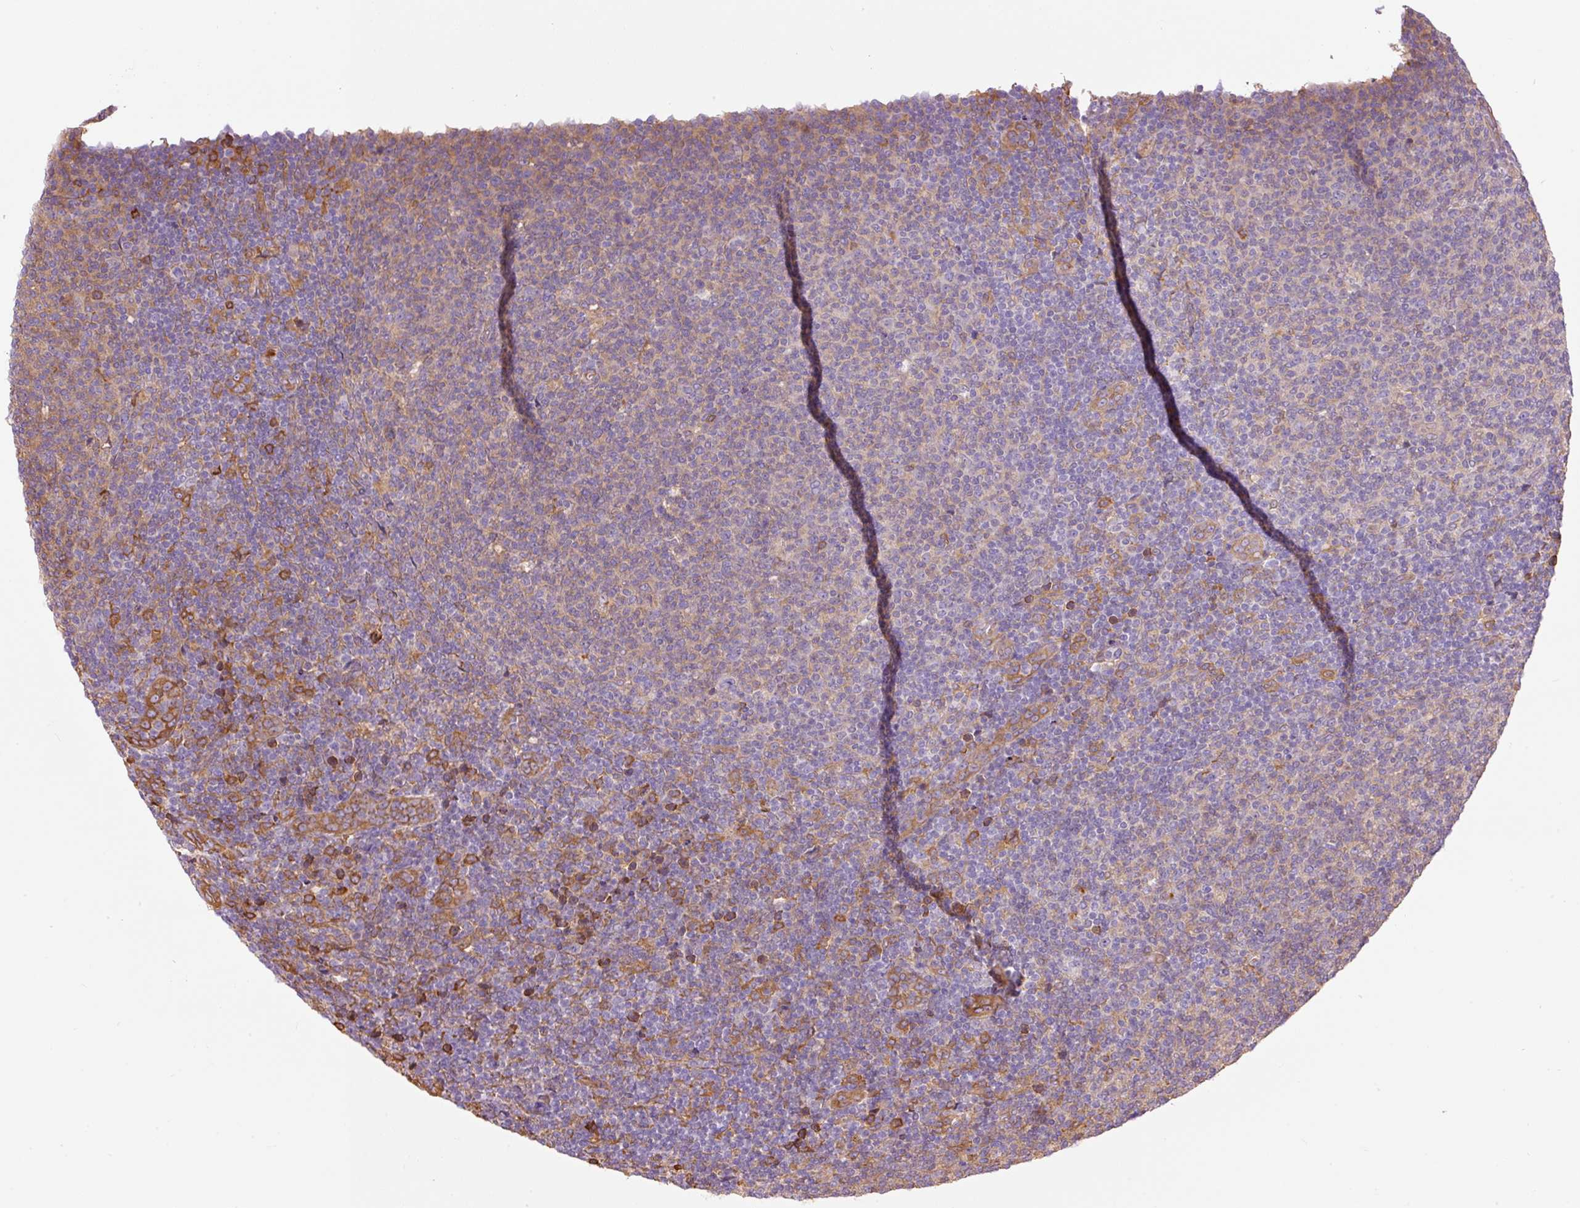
{"staining": {"intensity": "negative", "quantity": "none", "location": "none"}, "tissue": "lymphoma", "cell_type": "Tumor cells", "image_type": "cancer", "snomed": [{"axis": "morphology", "description": "Malignant lymphoma, non-Hodgkin's type, Low grade"}, {"axis": "topography", "description": "Lymph node"}], "caption": "High magnification brightfield microscopy of malignant lymphoma, non-Hodgkin's type (low-grade) stained with DAB (3,3'-diaminobenzidine) (brown) and counterstained with hematoxylin (blue): tumor cells show no significant staining. (DAB immunohistochemistry (IHC) visualized using brightfield microscopy, high magnification).", "gene": "IL10RB", "patient": {"sex": "male", "age": 66}}